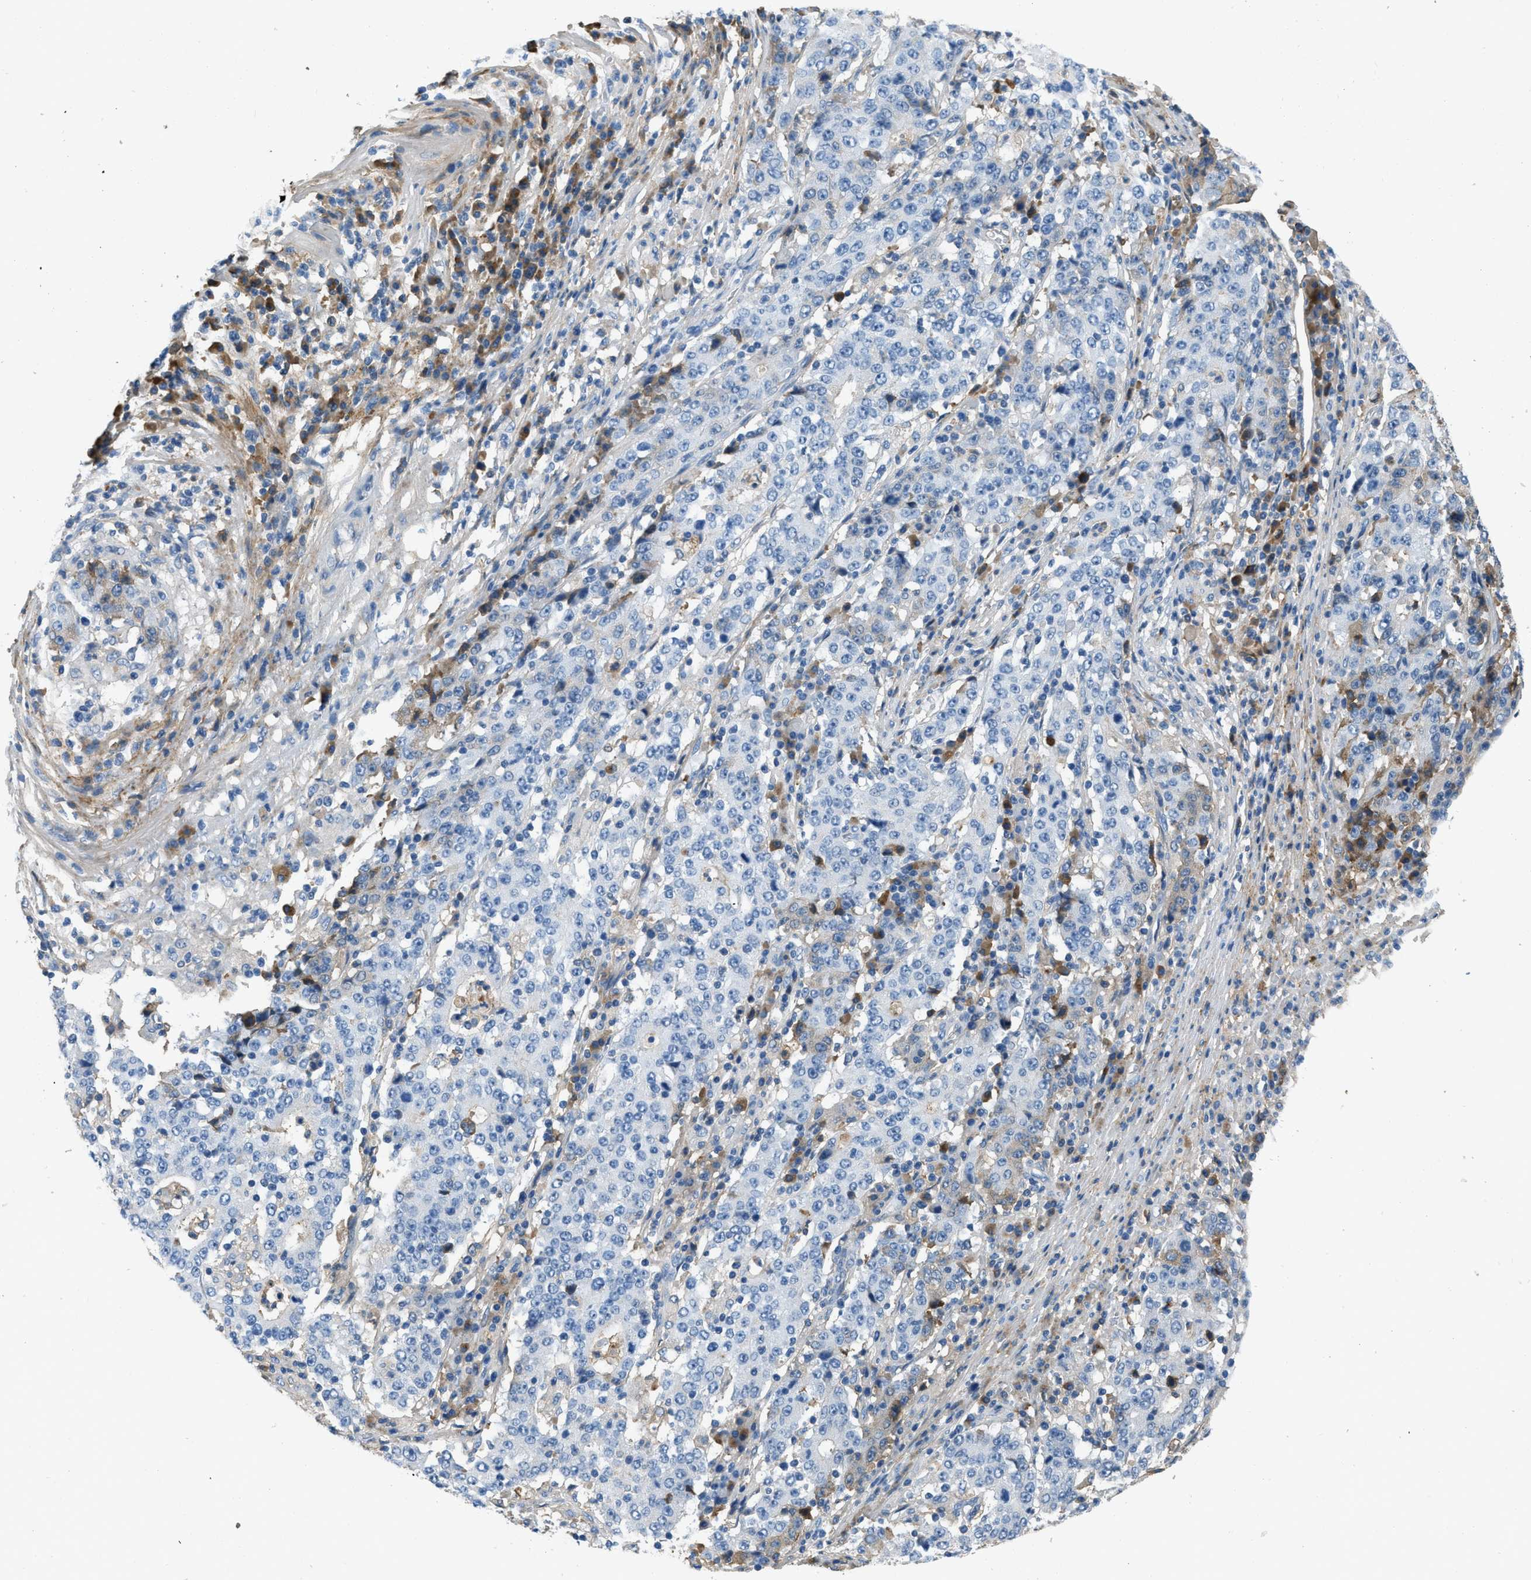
{"staining": {"intensity": "negative", "quantity": "none", "location": "none"}, "tissue": "stomach cancer", "cell_type": "Tumor cells", "image_type": "cancer", "snomed": [{"axis": "morphology", "description": "Adenocarcinoma, NOS"}, {"axis": "topography", "description": "Stomach"}], "caption": "Immunohistochemistry (IHC) micrograph of neoplastic tissue: human stomach cancer (adenocarcinoma) stained with DAB (3,3'-diaminobenzidine) shows no significant protein positivity in tumor cells.", "gene": "STC1", "patient": {"sex": "male", "age": 59}}